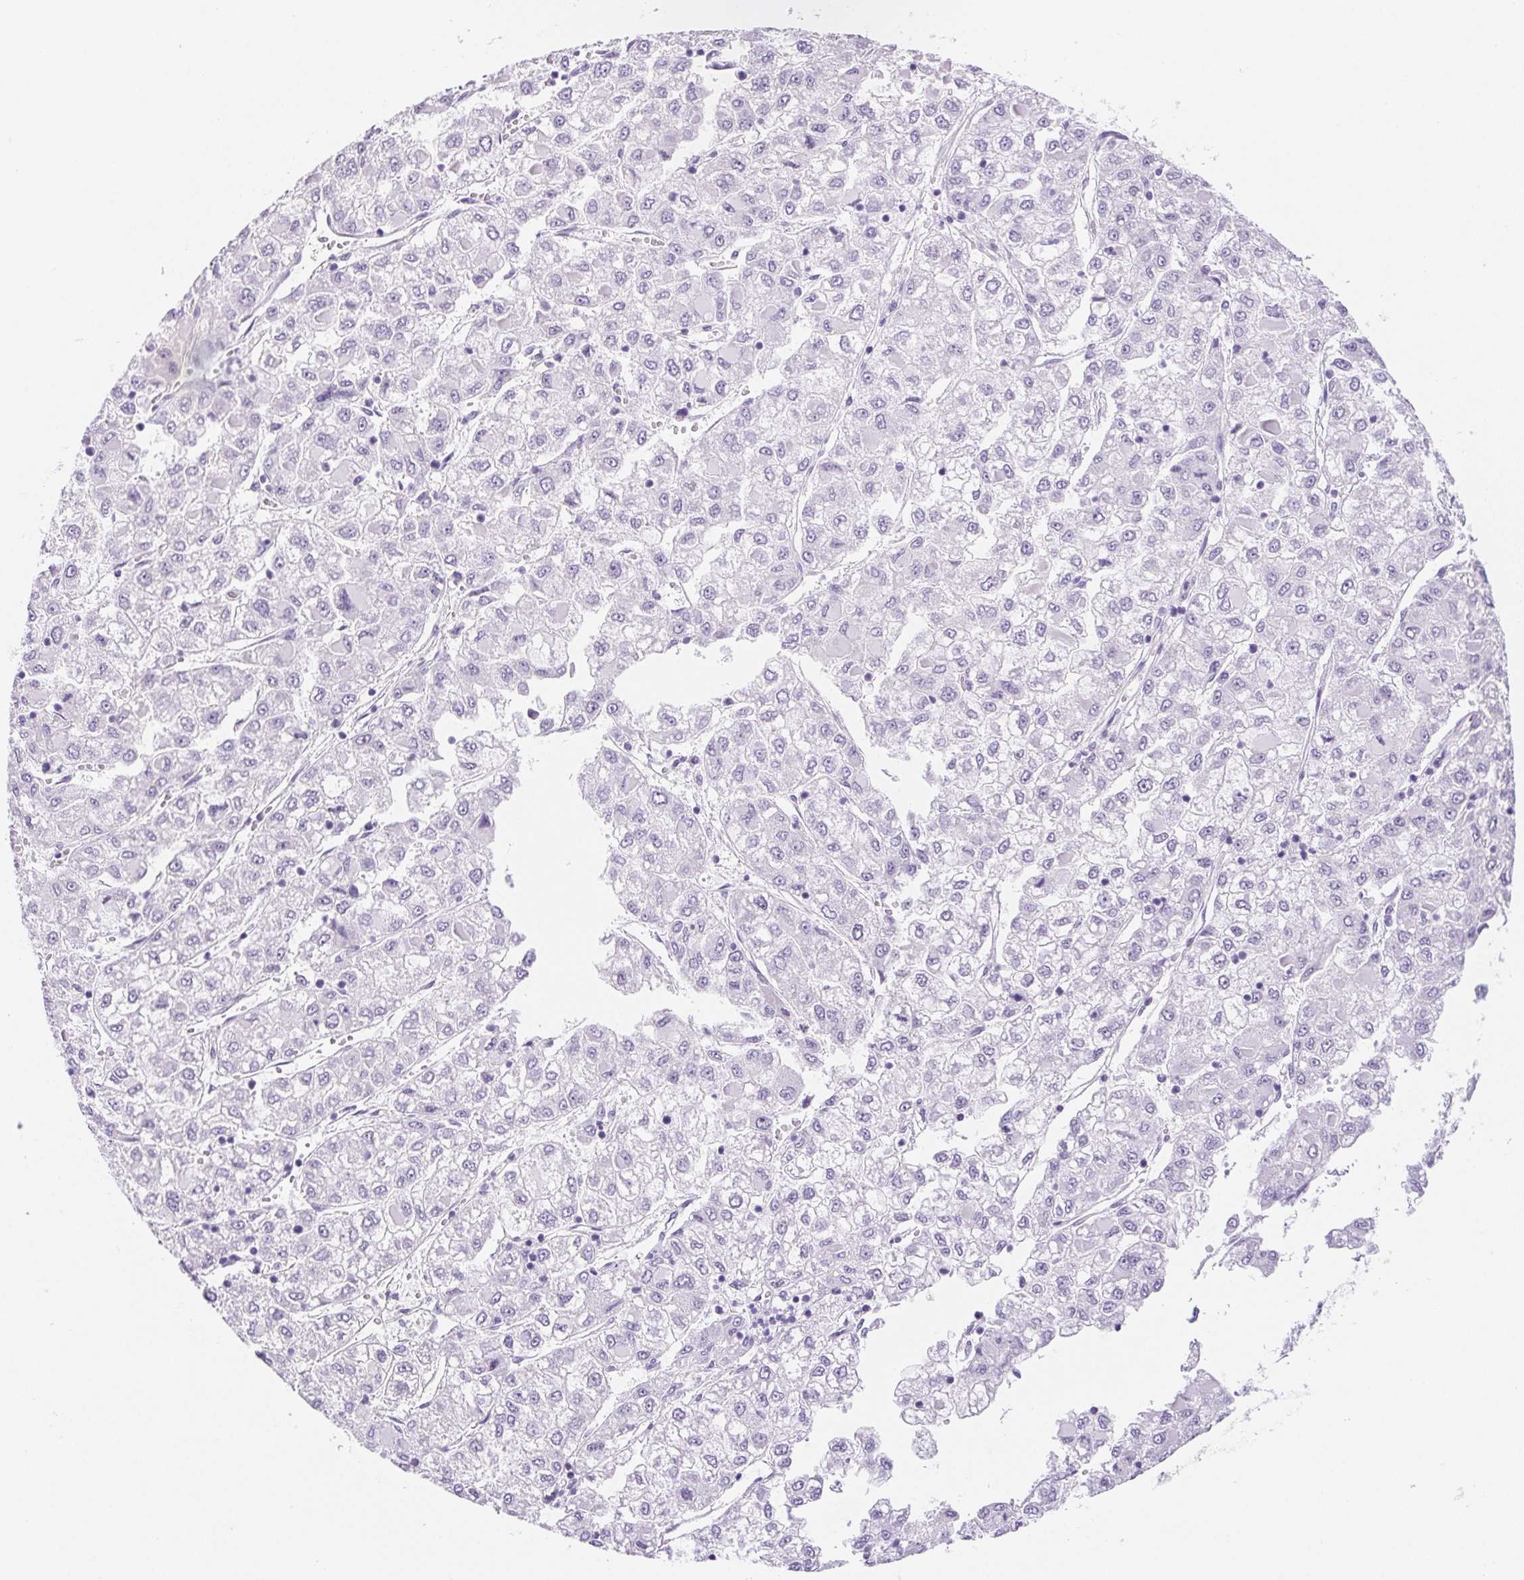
{"staining": {"intensity": "negative", "quantity": "none", "location": "none"}, "tissue": "liver cancer", "cell_type": "Tumor cells", "image_type": "cancer", "snomed": [{"axis": "morphology", "description": "Carcinoma, Hepatocellular, NOS"}, {"axis": "topography", "description": "Liver"}], "caption": "Tumor cells are negative for brown protein staining in liver hepatocellular carcinoma.", "gene": "CYP21A2", "patient": {"sex": "male", "age": 40}}